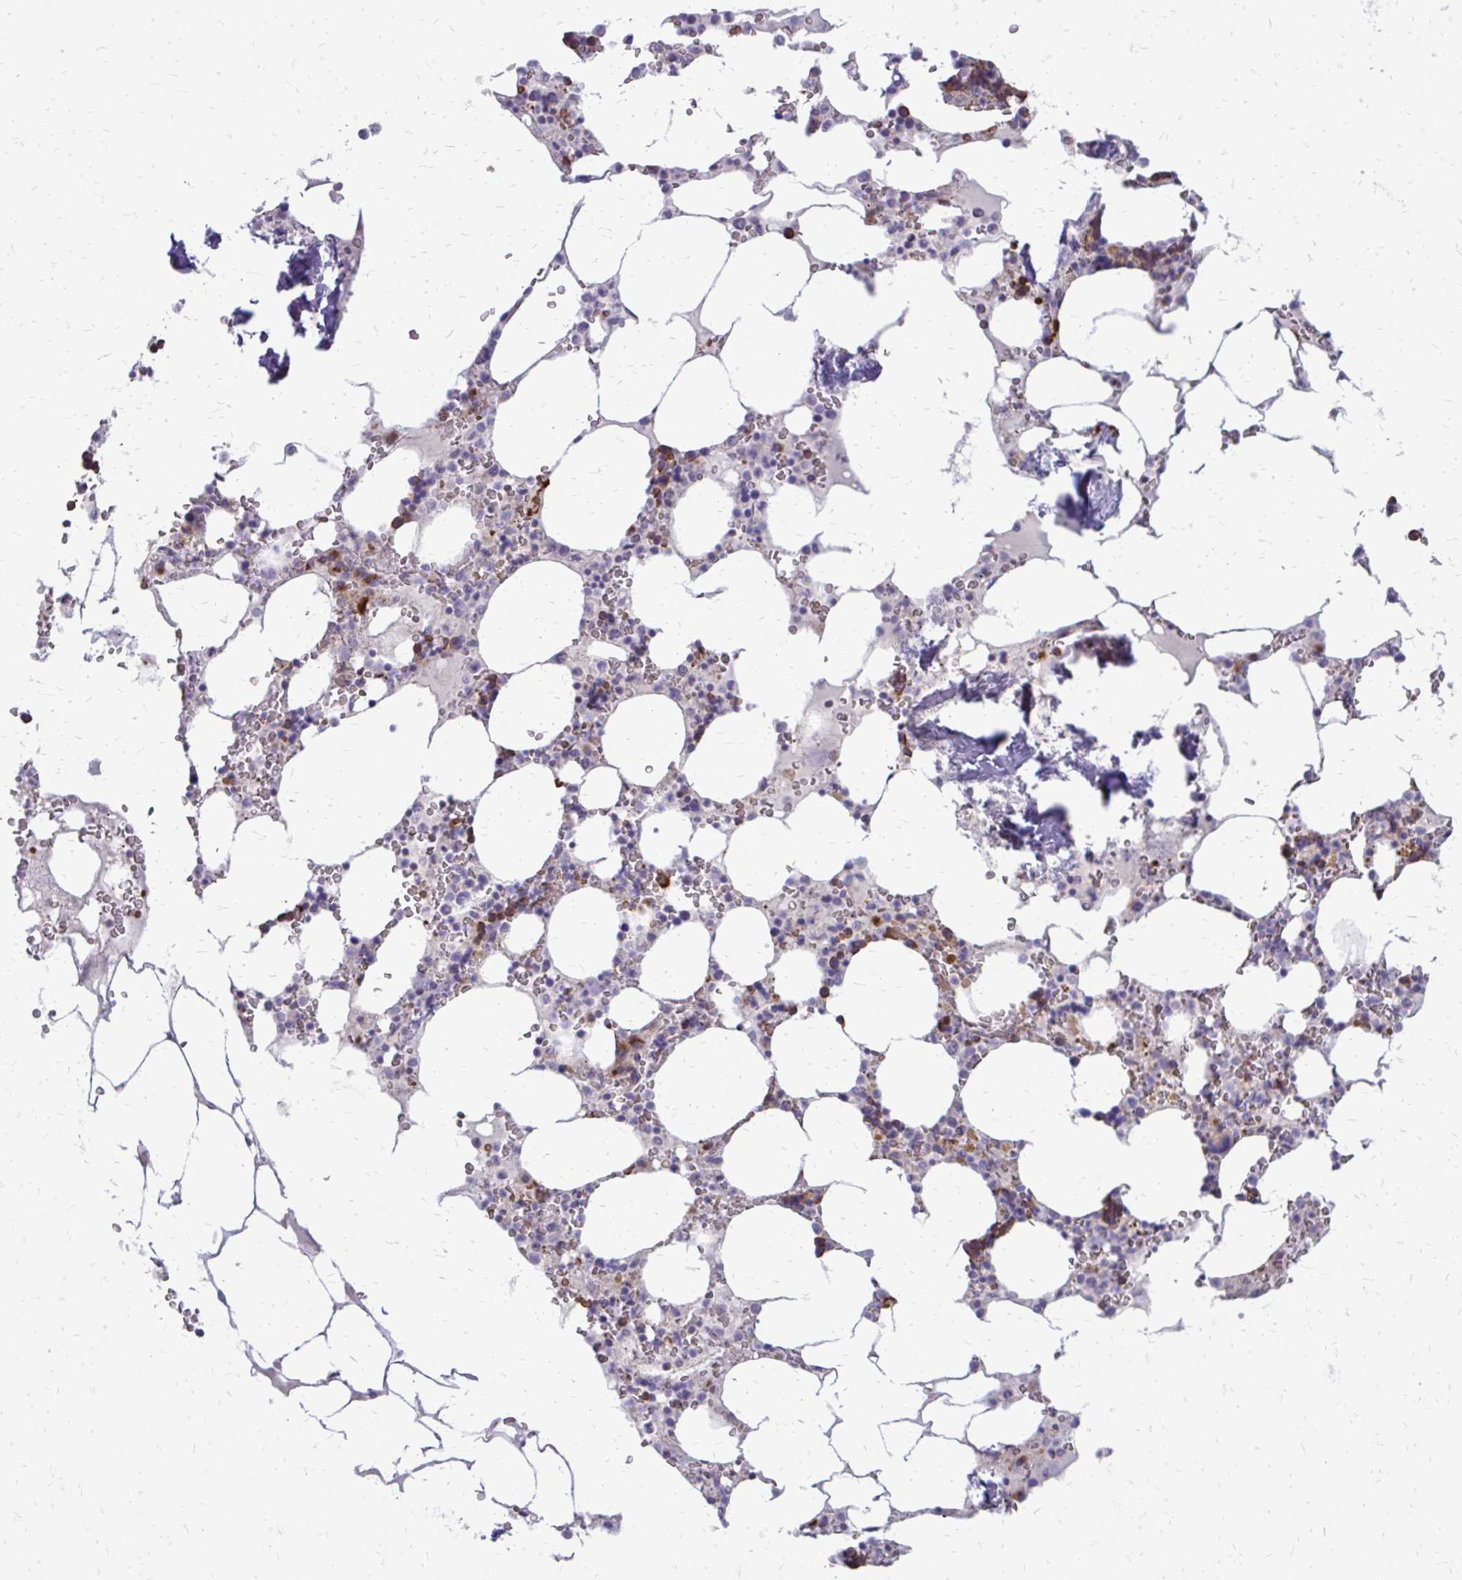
{"staining": {"intensity": "moderate", "quantity": "<25%", "location": "cytoplasmic/membranous"}, "tissue": "bone marrow", "cell_type": "Hematopoietic cells", "image_type": "normal", "snomed": [{"axis": "morphology", "description": "Normal tissue, NOS"}, {"axis": "topography", "description": "Bone marrow"}], "caption": "Protein staining of normal bone marrow exhibits moderate cytoplasmic/membranous expression in about <25% of hematopoietic cells. The protein is stained brown, and the nuclei are stained in blue (DAB (3,3'-diaminobenzidine) IHC with brightfield microscopy, high magnification).", "gene": "FUNDC2", "patient": {"sex": "male", "age": 64}}